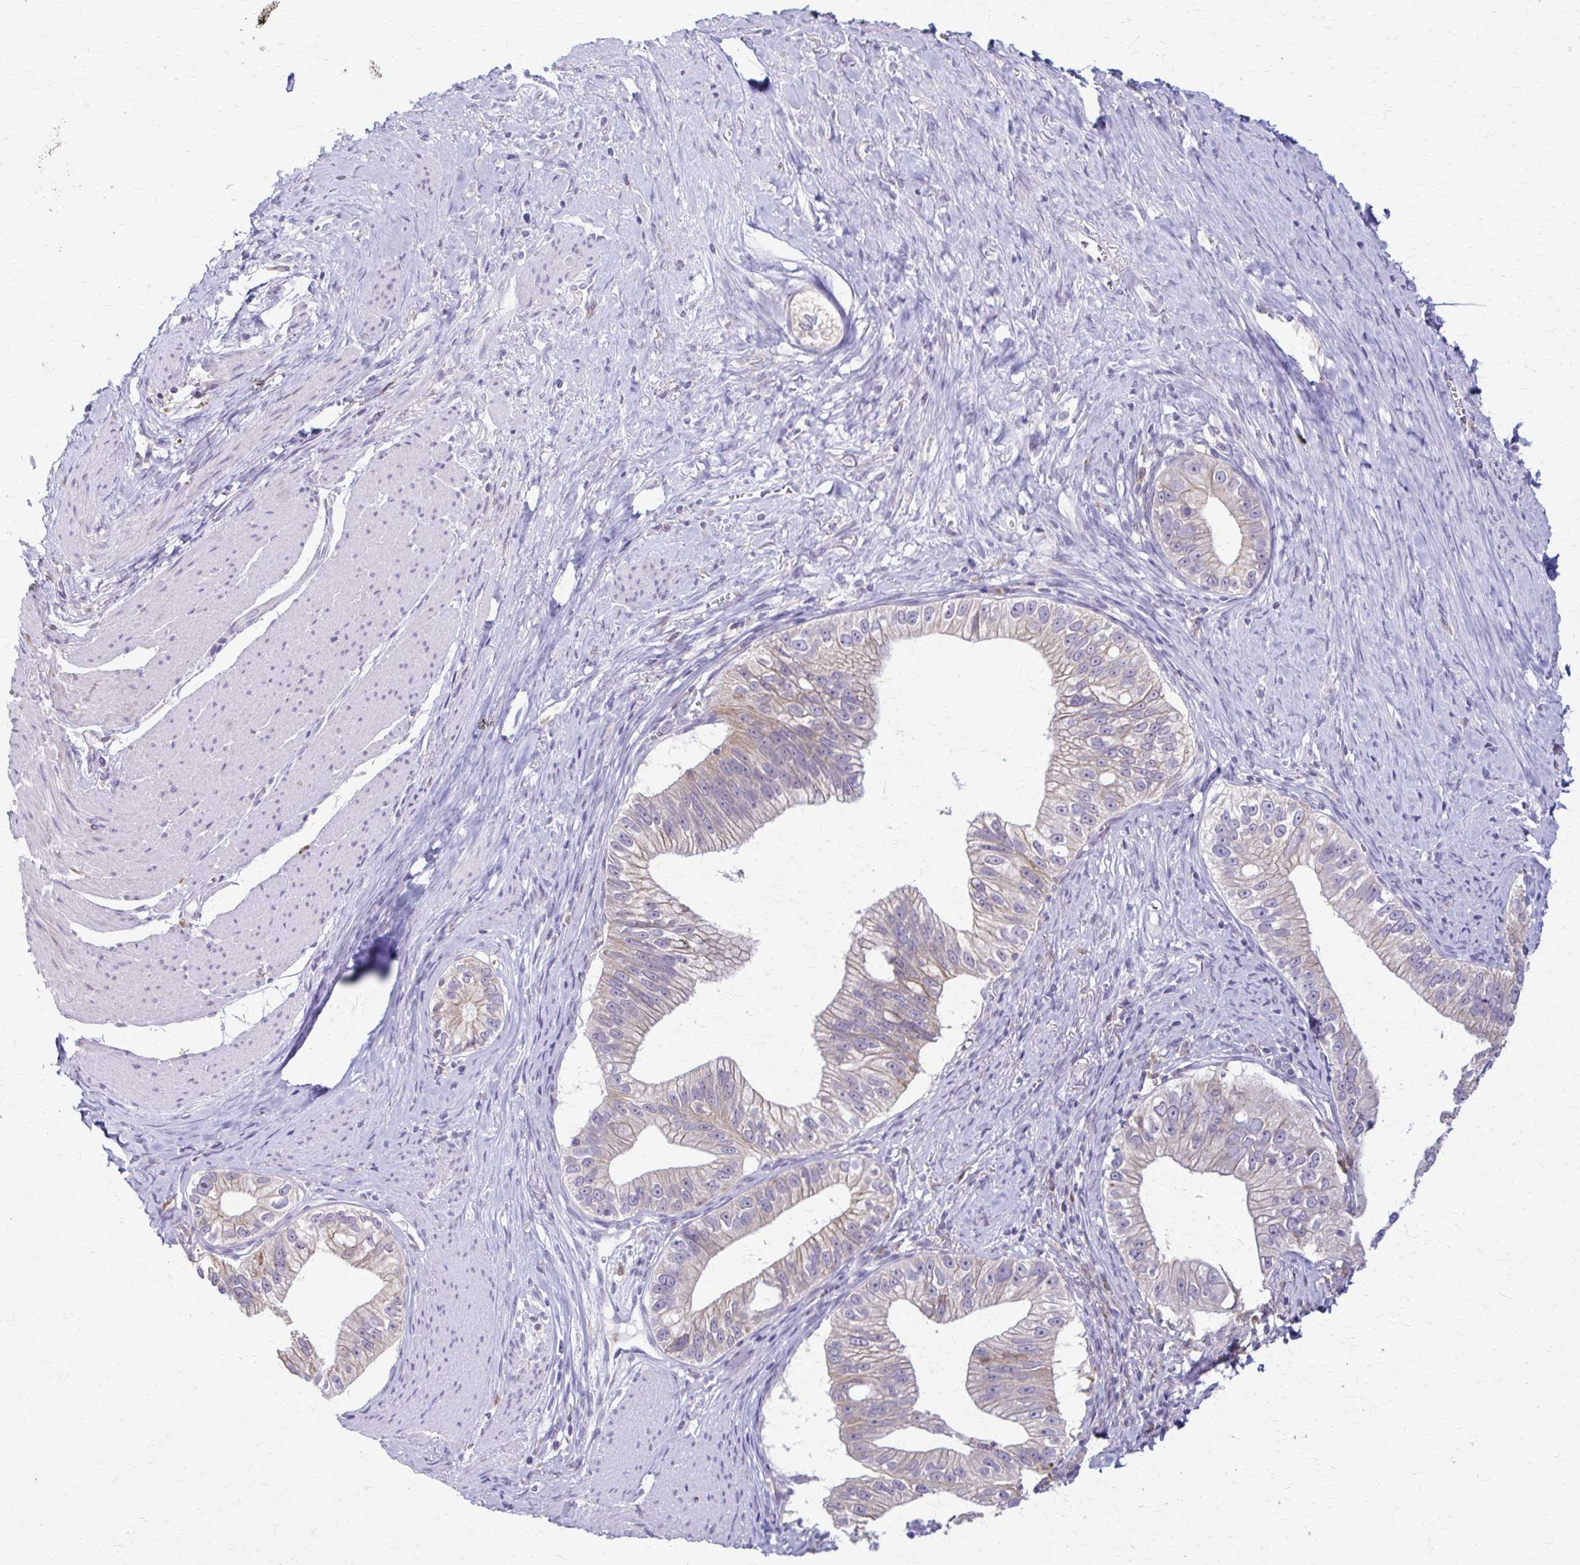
{"staining": {"intensity": "weak", "quantity": "25%-75%", "location": "cytoplasmic/membranous"}, "tissue": "pancreatic cancer", "cell_type": "Tumor cells", "image_type": "cancer", "snomed": [{"axis": "morphology", "description": "Adenocarcinoma, NOS"}, {"axis": "topography", "description": "Pancreas"}], "caption": "Weak cytoplasmic/membranous positivity for a protein is appreciated in about 25%-75% of tumor cells of pancreatic cancer using IHC.", "gene": "PIK3AP1", "patient": {"sex": "male", "age": 70}}